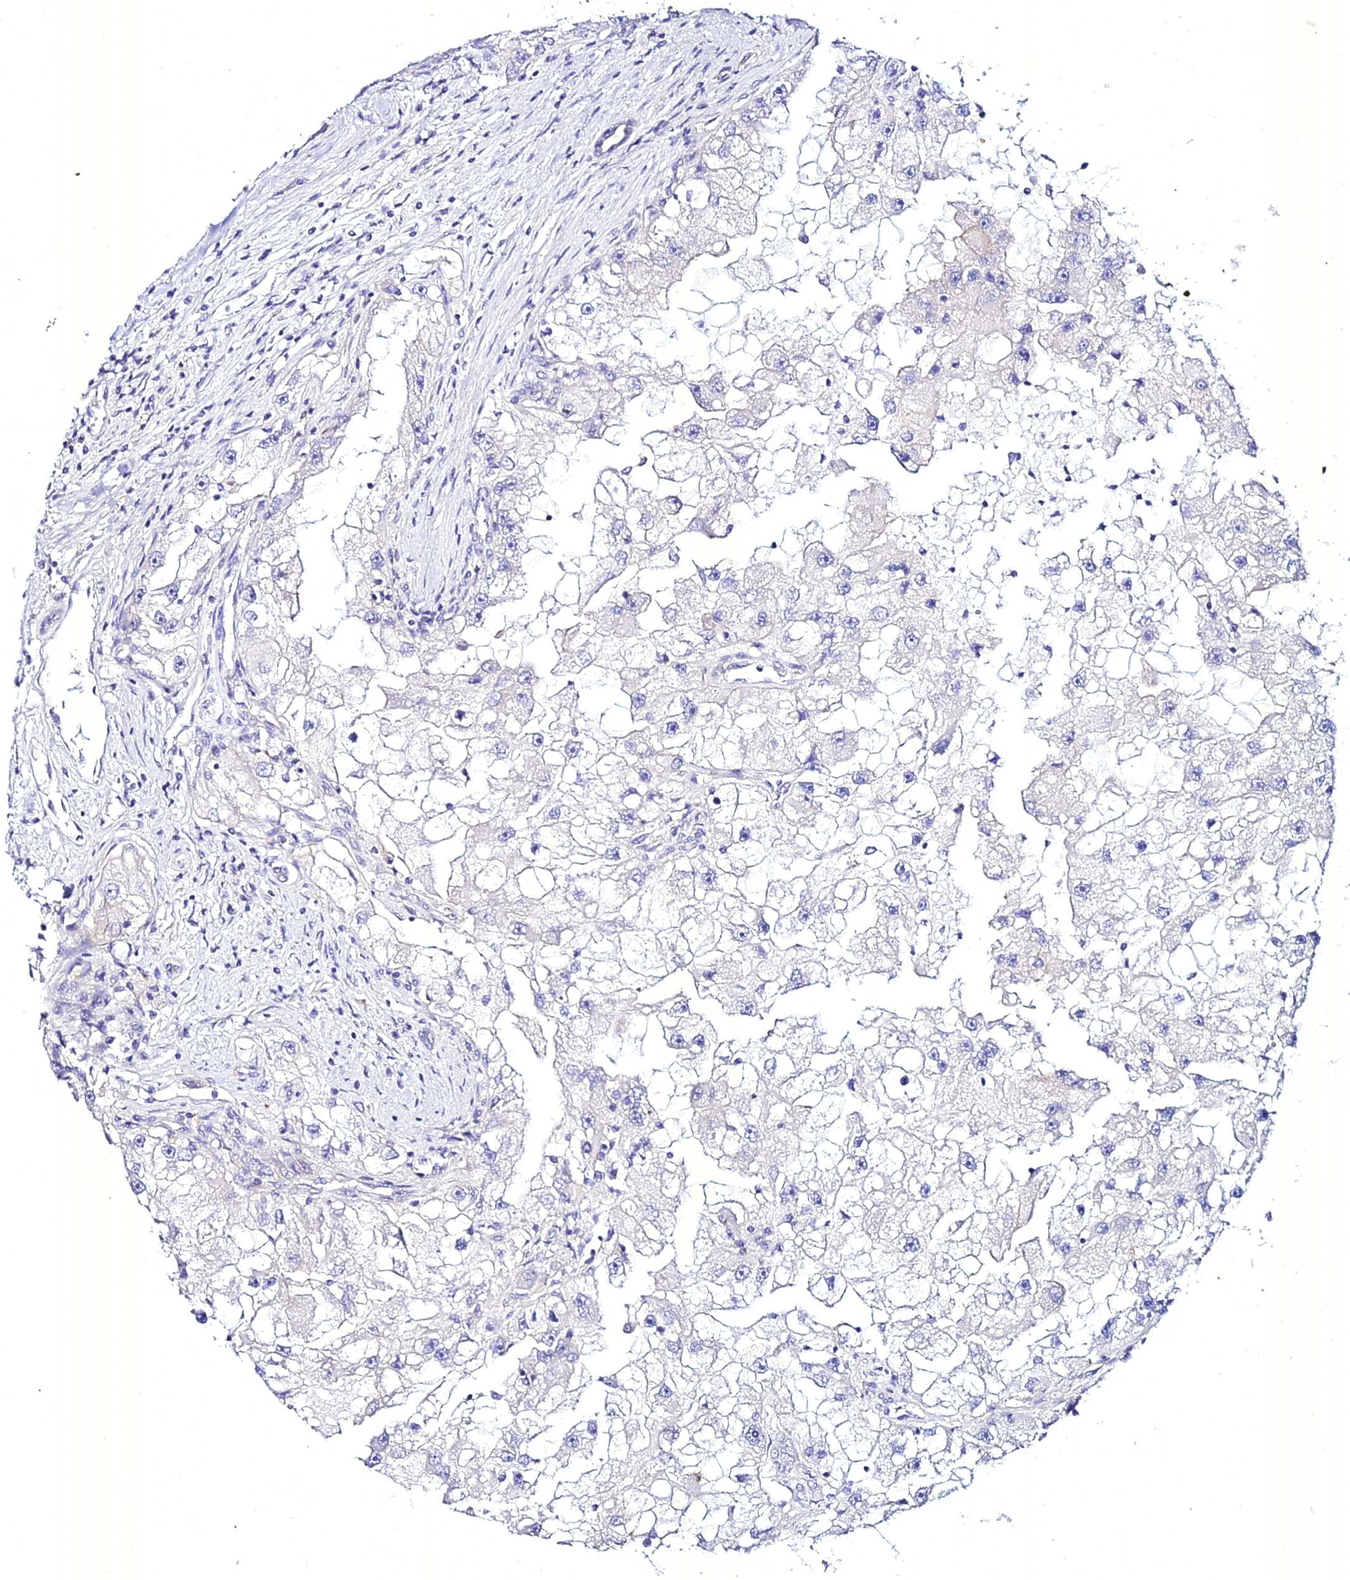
{"staining": {"intensity": "negative", "quantity": "none", "location": "none"}, "tissue": "renal cancer", "cell_type": "Tumor cells", "image_type": "cancer", "snomed": [{"axis": "morphology", "description": "Adenocarcinoma, NOS"}, {"axis": "topography", "description": "Kidney"}], "caption": "Histopathology image shows no significant protein expression in tumor cells of renal cancer. (DAB immunohistochemistry (IHC), high magnification).", "gene": "ATG16L2", "patient": {"sex": "male", "age": 63}}